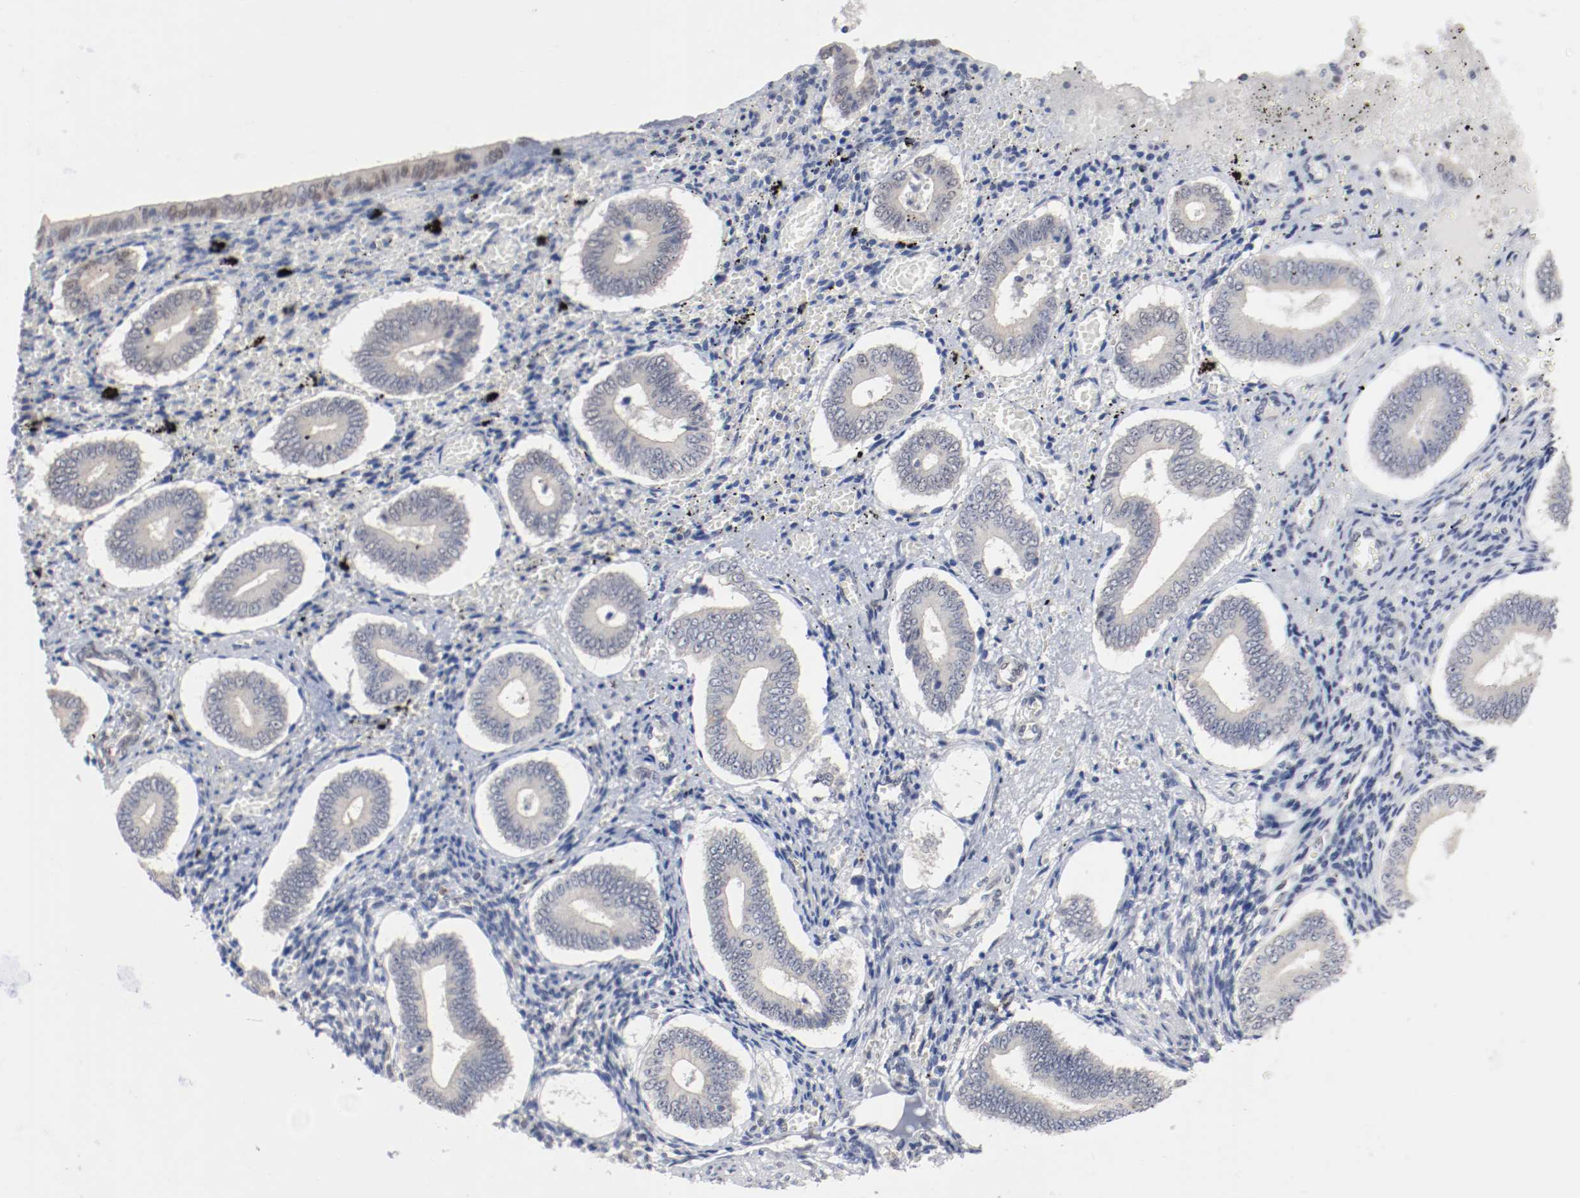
{"staining": {"intensity": "moderate", "quantity": "<25%", "location": "nuclear"}, "tissue": "endometrium", "cell_type": "Cells in endometrial stroma", "image_type": "normal", "snomed": [{"axis": "morphology", "description": "Normal tissue, NOS"}, {"axis": "topography", "description": "Endometrium"}], "caption": "Immunohistochemistry staining of unremarkable endometrium, which exhibits low levels of moderate nuclear staining in approximately <25% of cells in endometrial stroma indicating moderate nuclear protein positivity. The staining was performed using DAB (3,3'-diaminobenzidine) (brown) for protein detection and nuclei were counterstained in hematoxylin (blue).", "gene": "FOSL2", "patient": {"sex": "female", "age": 42}}